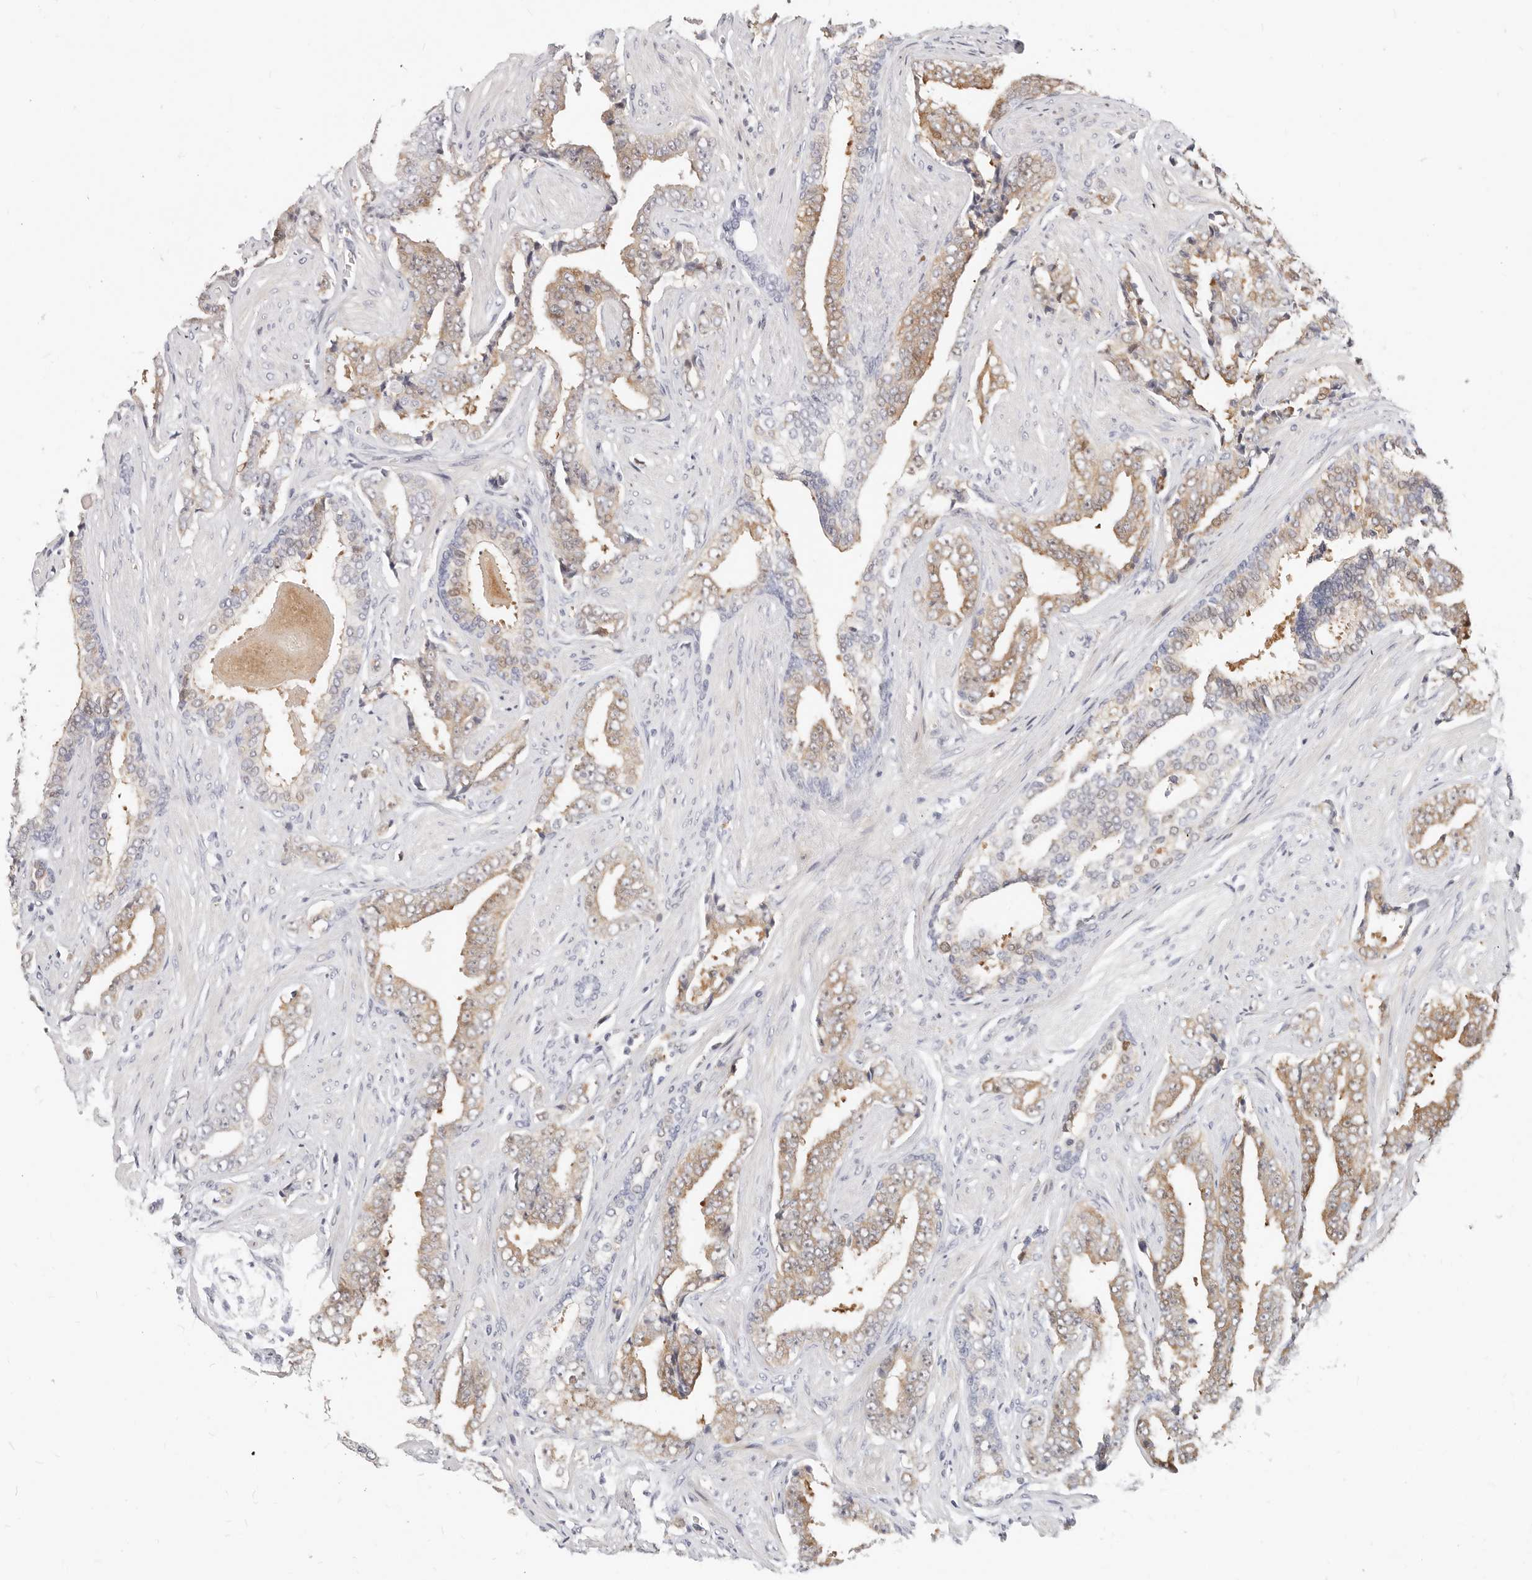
{"staining": {"intensity": "weak", "quantity": "25%-75%", "location": "cytoplasmic/membranous"}, "tissue": "prostate cancer", "cell_type": "Tumor cells", "image_type": "cancer", "snomed": [{"axis": "morphology", "description": "Adenocarcinoma, High grade"}, {"axis": "topography", "description": "Prostate"}], "caption": "High-power microscopy captured an IHC micrograph of prostate adenocarcinoma (high-grade), revealing weak cytoplasmic/membranous expression in approximately 25%-75% of tumor cells.", "gene": "ZRANB1", "patient": {"sex": "male", "age": 71}}